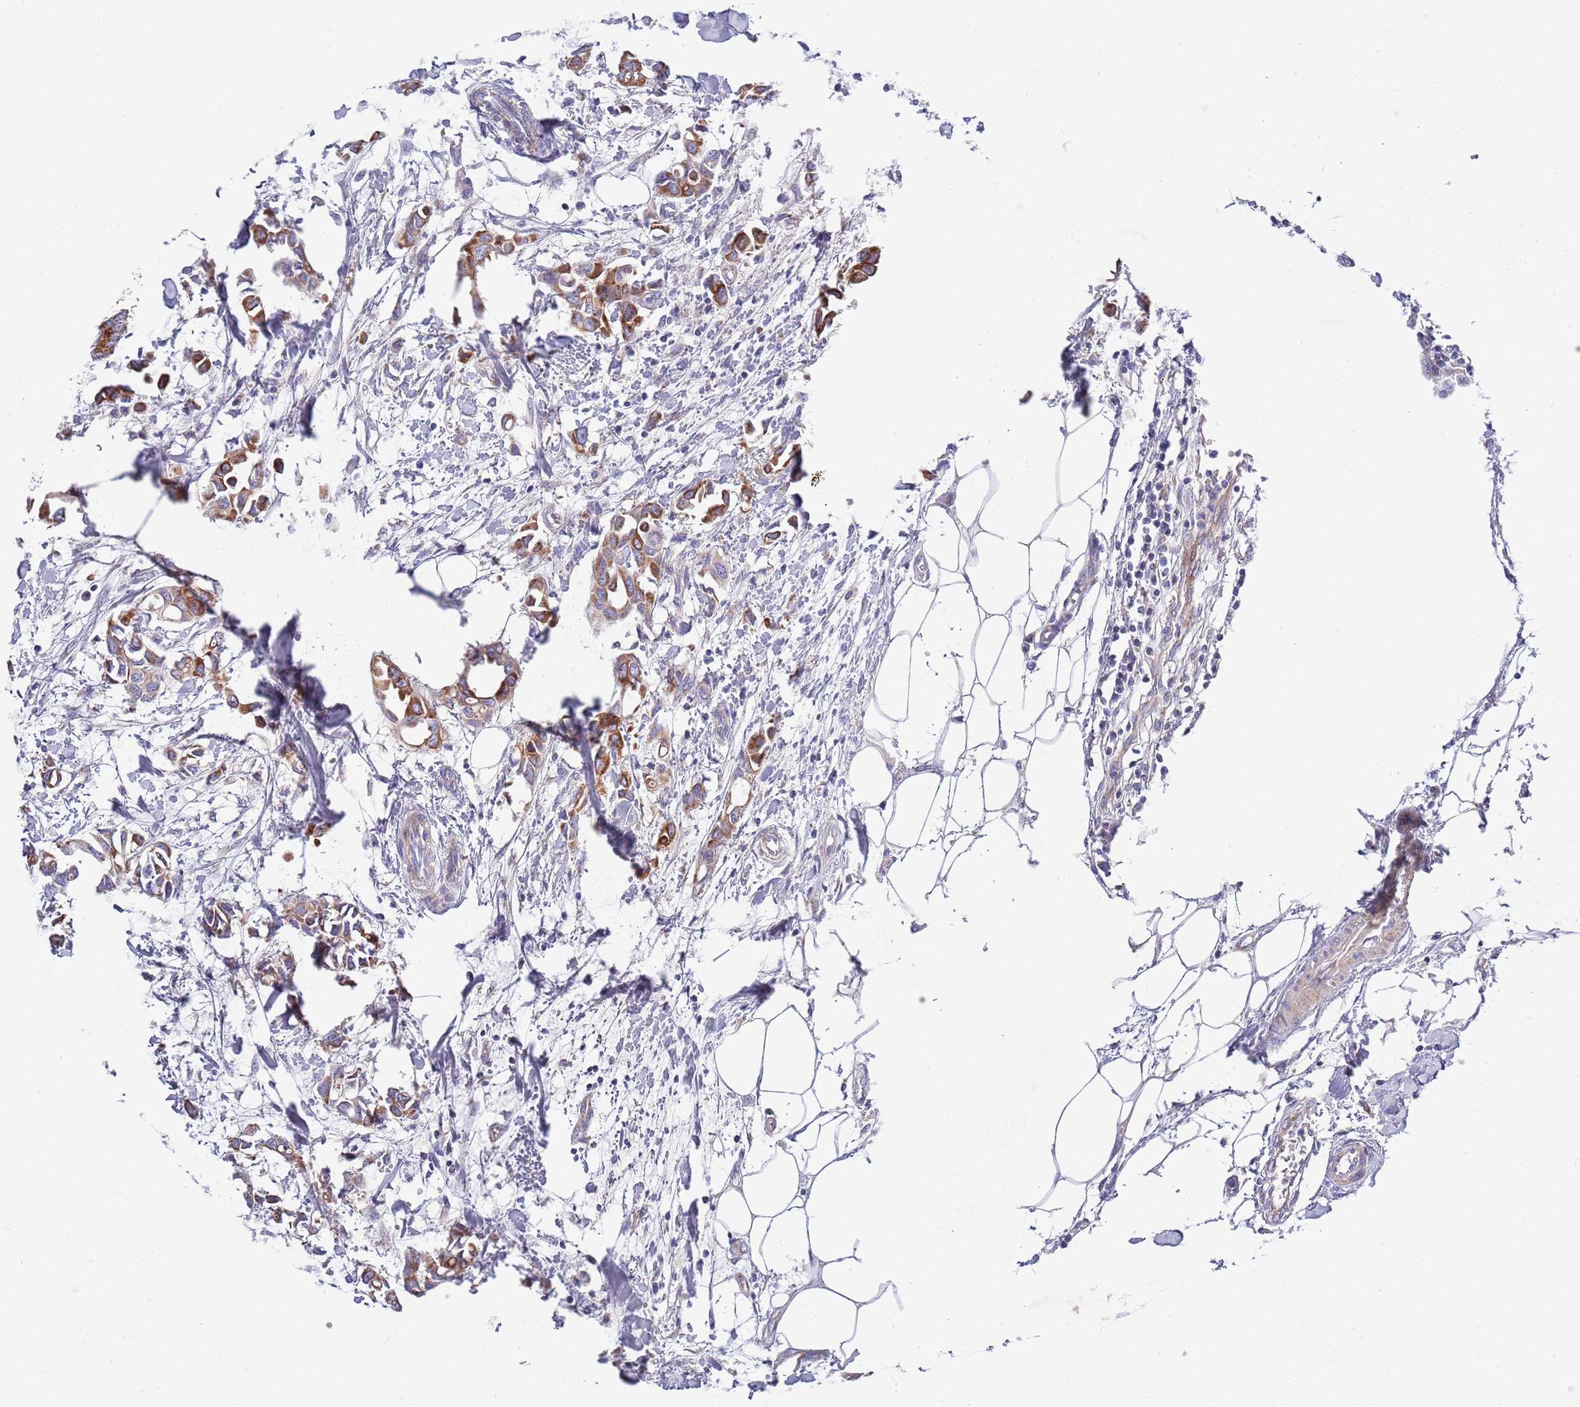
{"staining": {"intensity": "moderate", "quantity": ">75%", "location": "cytoplasmic/membranous"}, "tissue": "breast cancer", "cell_type": "Tumor cells", "image_type": "cancer", "snomed": [{"axis": "morphology", "description": "Duct carcinoma"}, {"axis": "topography", "description": "Breast"}], "caption": "Tumor cells exhibit medium levels of moderate cytoplasmic/membranous expression in approximately >75% of cells in breast cancer. (DAB (3,3'-diaminobenzidine) IHC with brightfield microscopy, high magnification).", "gene": "EMC8", "patient": {"sex": "female", "age": 41}}